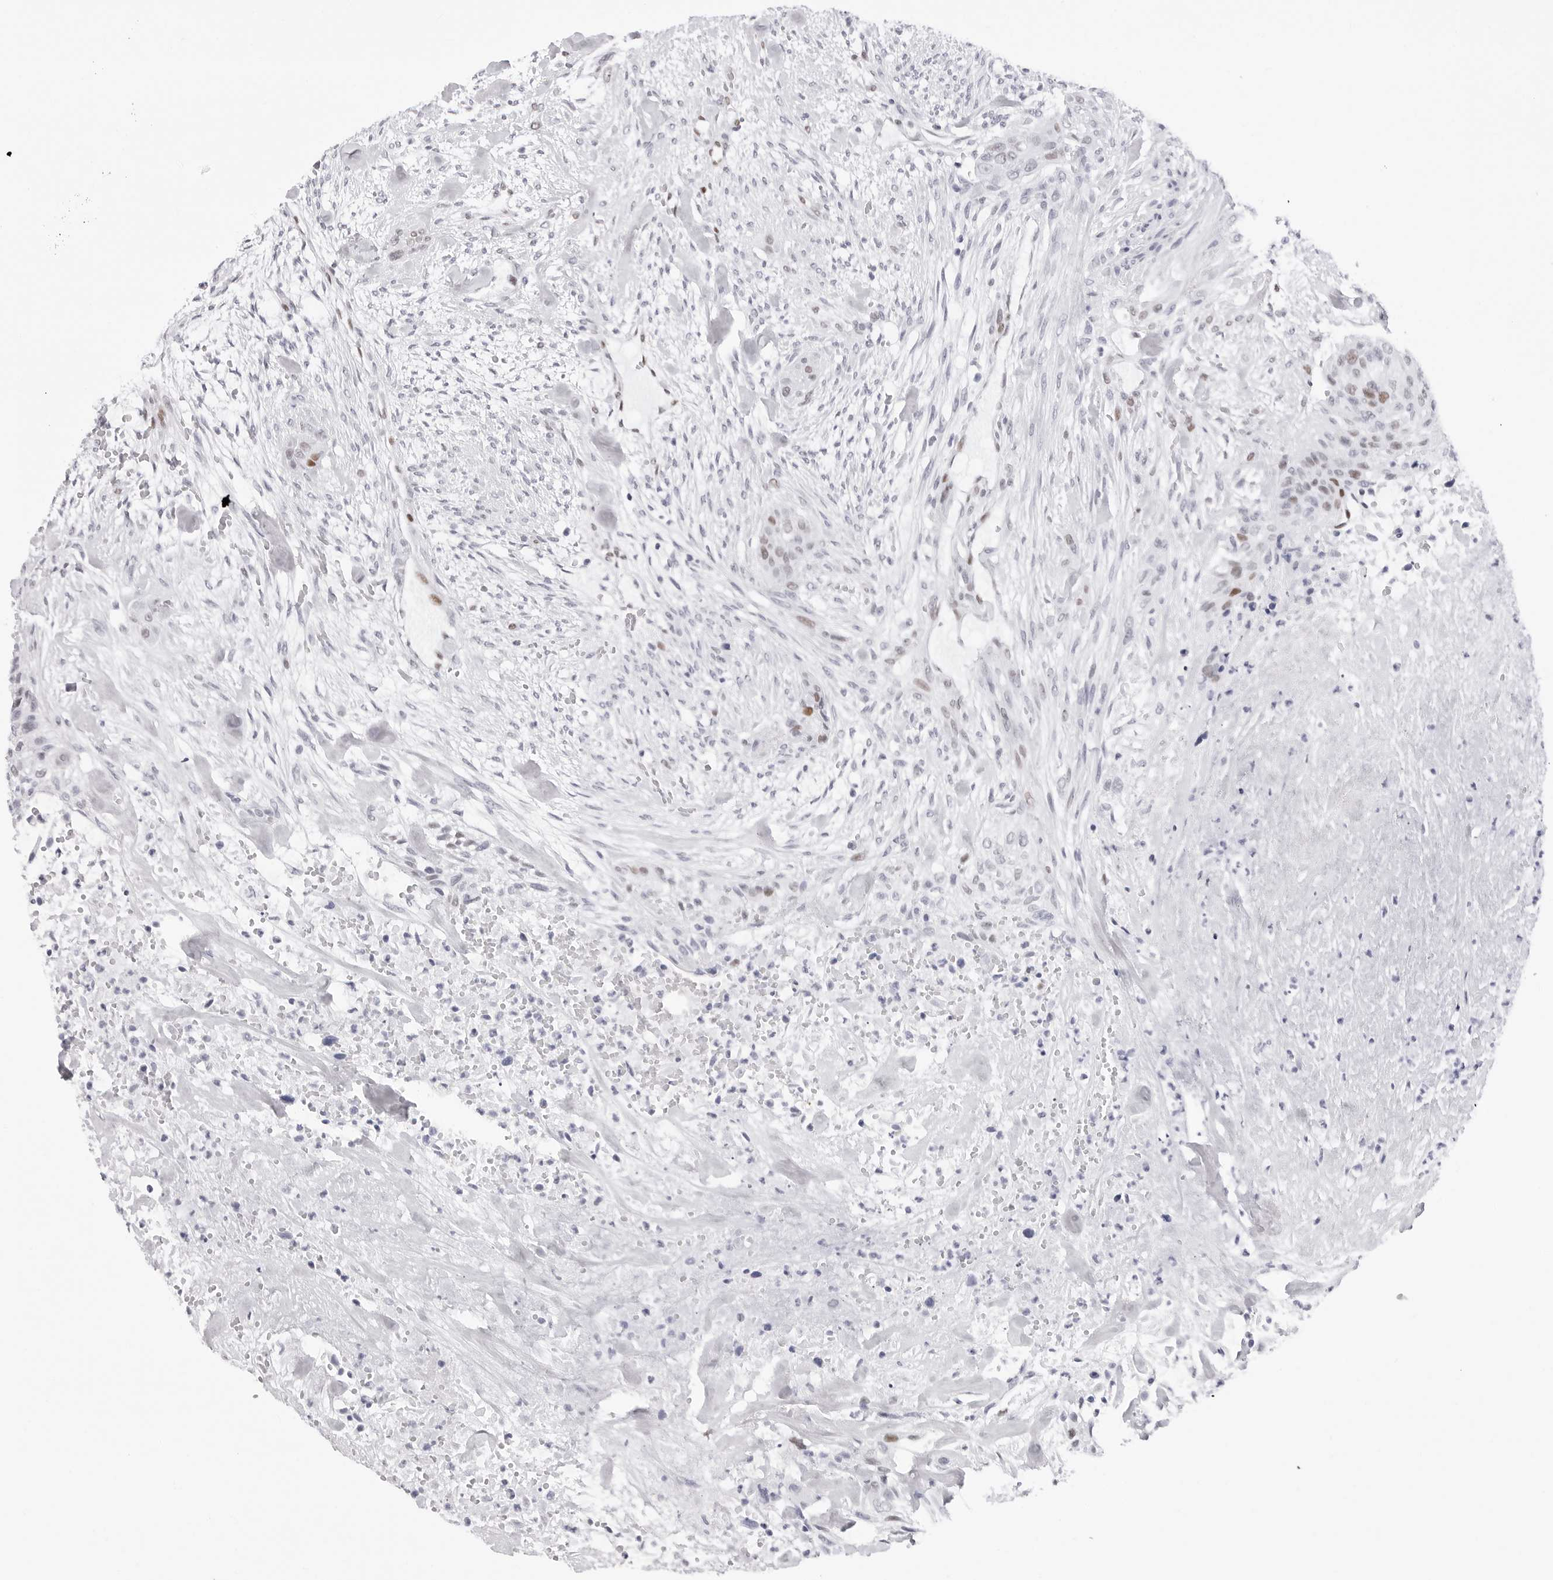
{"staining": {"intensity": "moderate", "quantity": "<25%", "location": "nuclear"}, "tissue": "urothelial cancer", "cell_type": "Tumor cells", "image_type": "cancer", "snomed": [{"axis": "morphology", "description": "Urothelial carcinoma, High grade"}, {"axis": "topography", "description": "Urinary bladder"}], "caption": "This micrograph shows IHC staining of human urothelial cancer, with low moderate nuclear expression in about <25% of tumor cells.", "gene": "NASP", "patient": {"sex": "male", "age": 35}}